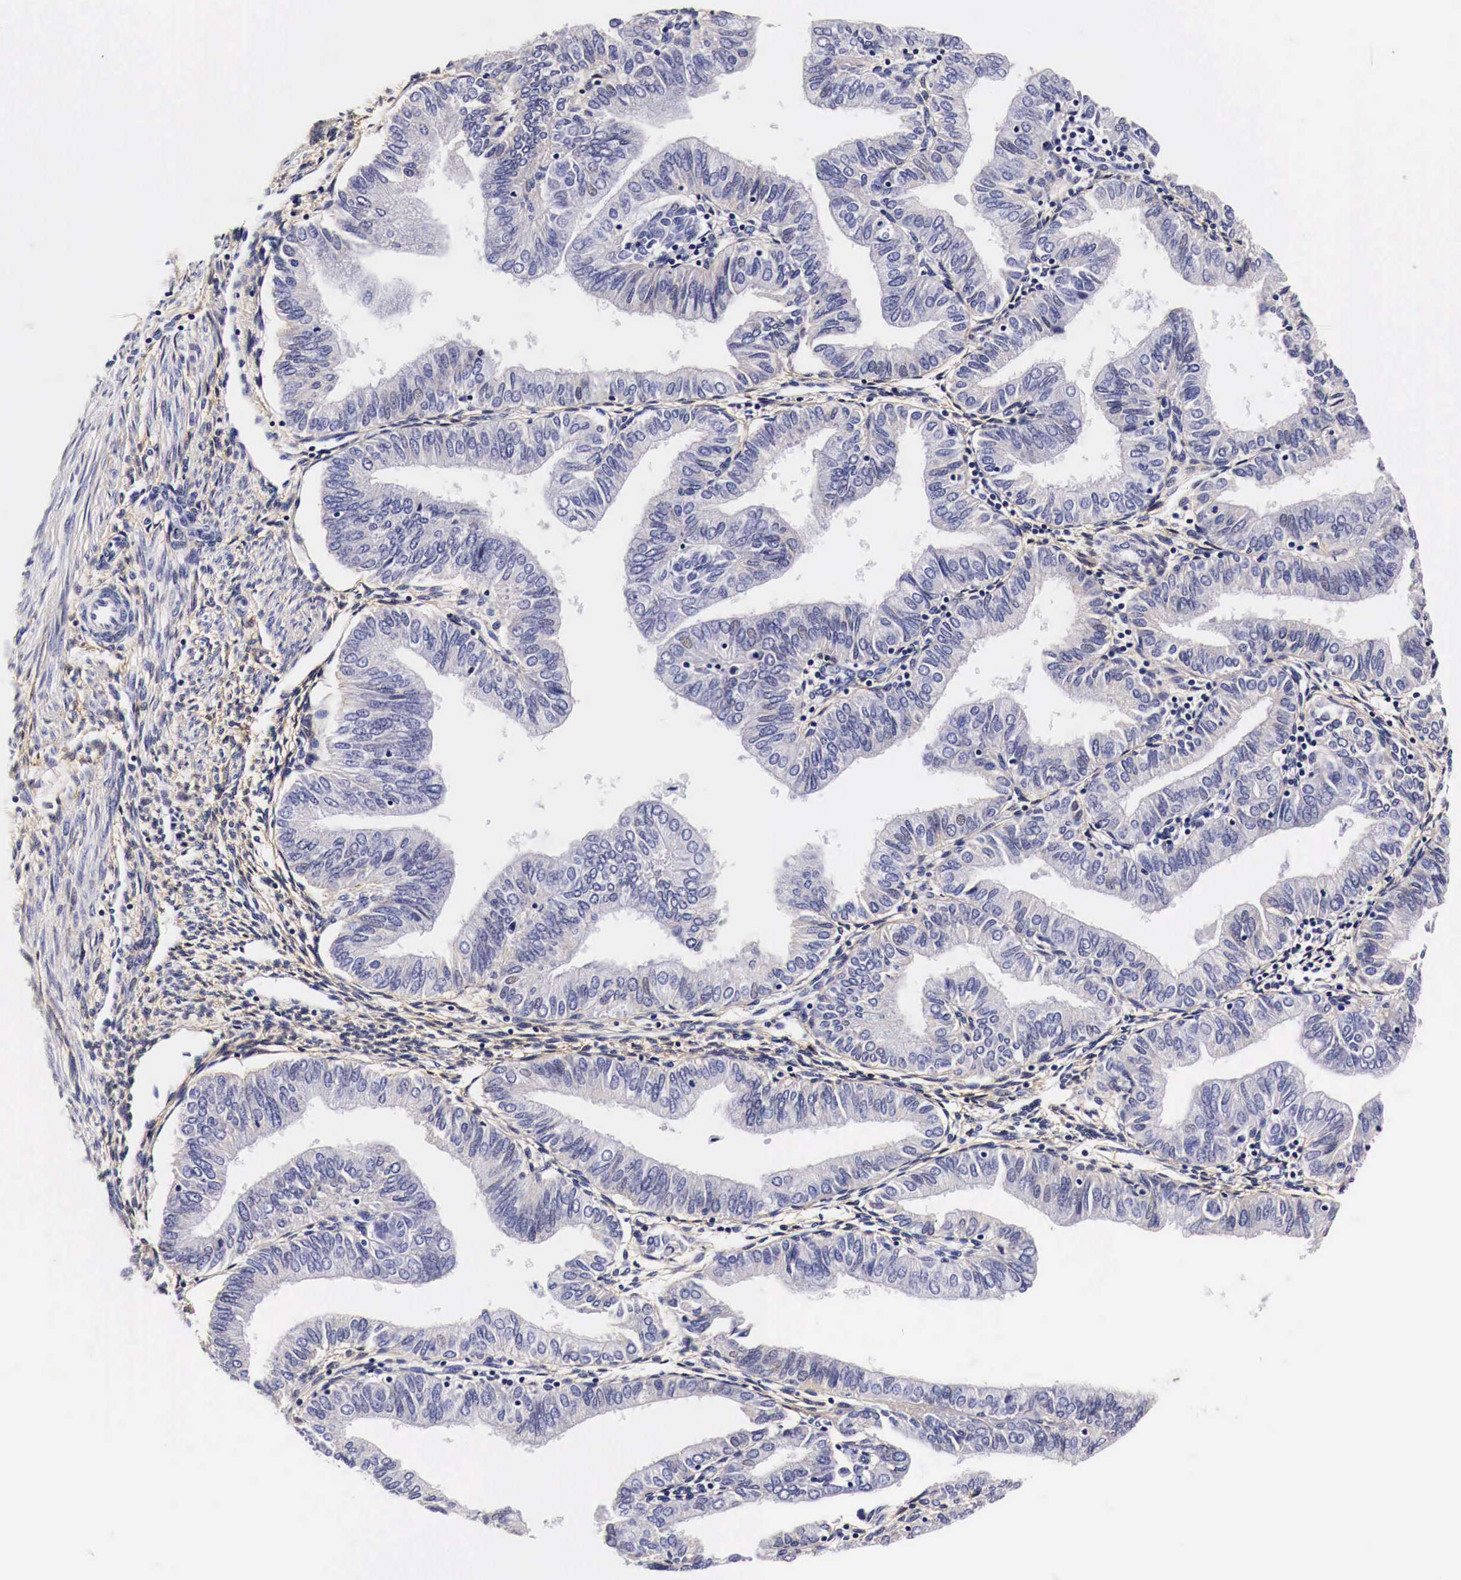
{"staining": {"intensity": "weak", "quantity": "<25%", "location": "cytoplasmic/membranous"}, "tissue": "endometrial cancer", "cell_type": "Tumor cells", "image_type": "cancer", "snomed": [{"axis": "morphology", "description": "Adenocarcinoma, NOS"}, {"axis": "topography", "description": "Endometrium"}], "caption": "Adenocarcinoma (endometrial) stained for a protein using IHC shows no expression tumor cells.", "gene": "EGFR", "patient": {"sex": "female", "age": 51}}